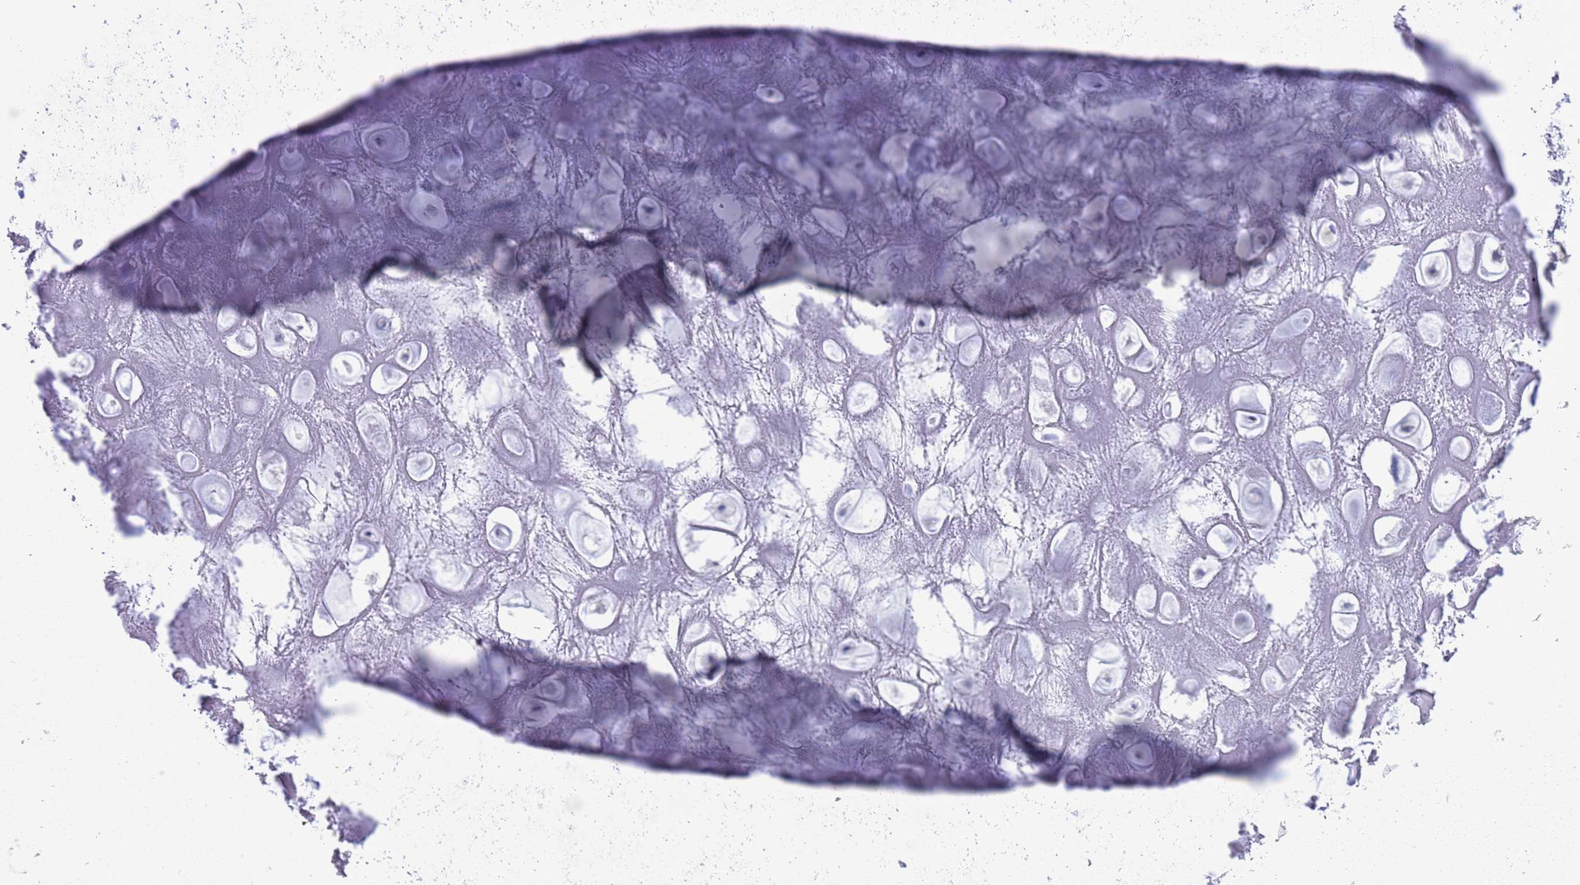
{"staining": {"intensity": "negative", "quantity": "none", "location": "none"}, "tissue": "adipose tissue", "cell_type": "Adipocytes", "image_type": "normal", "snomed": [{"axis": "morphology", "description": "Normal tissue, NOS"}, {"axis": "topography", "description": "Cartilage tissue"}], "caption": "Adipocytes are negative for protein expression in normal human adipose tissue. Brightfield microscopy of immunohistochemistry (IHC) stained with DAB (3,3'-diaminobenzidine) (brown) and hematoxylin (blue), captured at high magnification.", "gene": "GSTM1", "patient": {"sex": "male", "age": 81}}